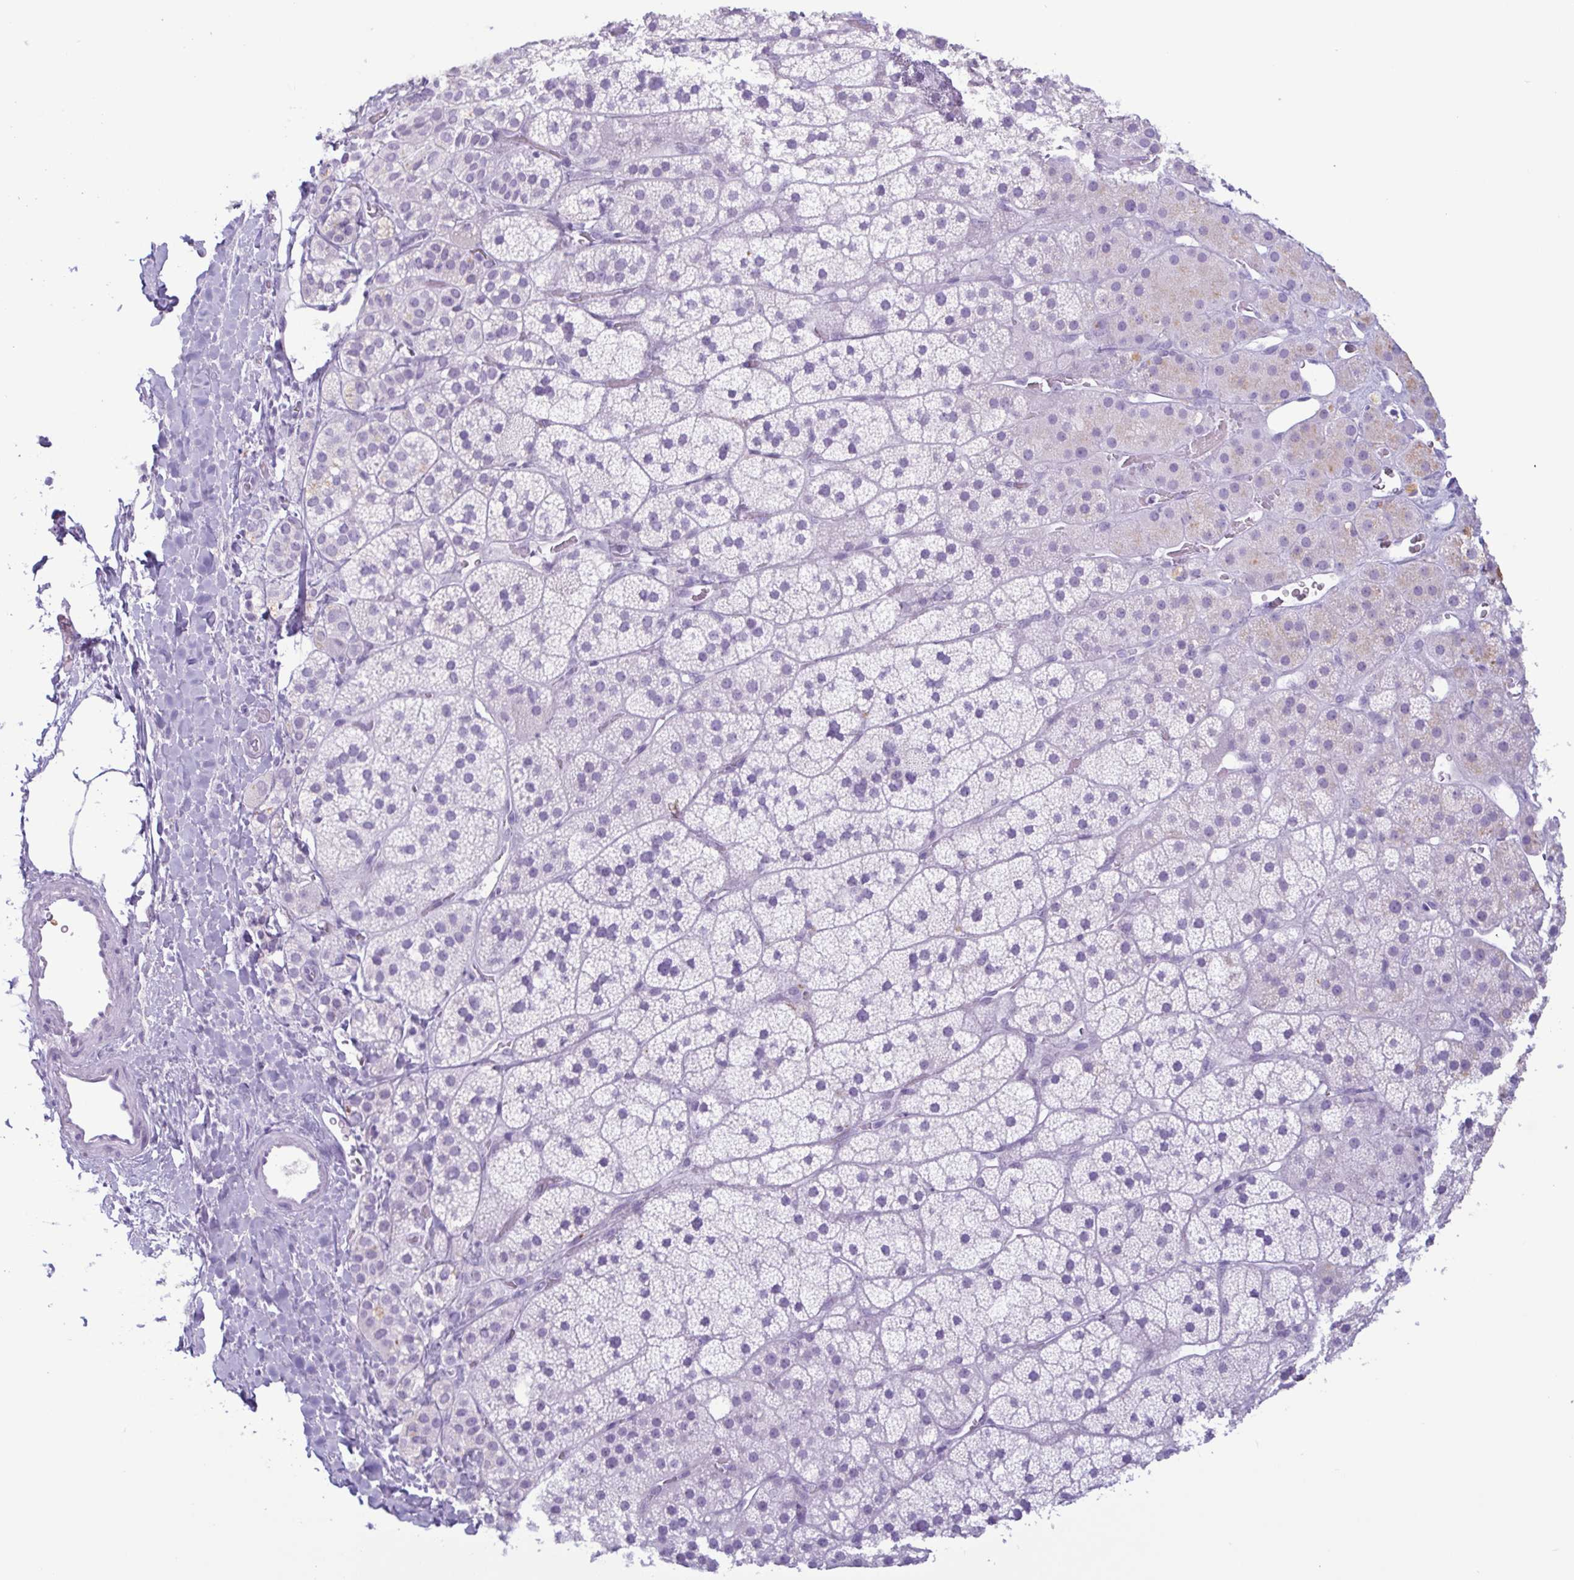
{"staining": {"intensity": "negative", "quantity": "none", "location": "none"}, "tissue": "adrenal gland", "cell_type": "Glandular cells", "image_type": "normal", "snomed": [{"axis": "morphology", "description": "Normal tissue, NOS"}, {"axis": "topography", "description": "Adrenal gland"}], "caption": "Photomicrograph shows no significant protein positivity in glandular cells of benign adrenal gland. (Brightfield microscopy of DAB (3,3'-diaminobenzidine) IHC at high magnification).", "gene": "LTF", "patient": {"sex": "male", "age": 57}}